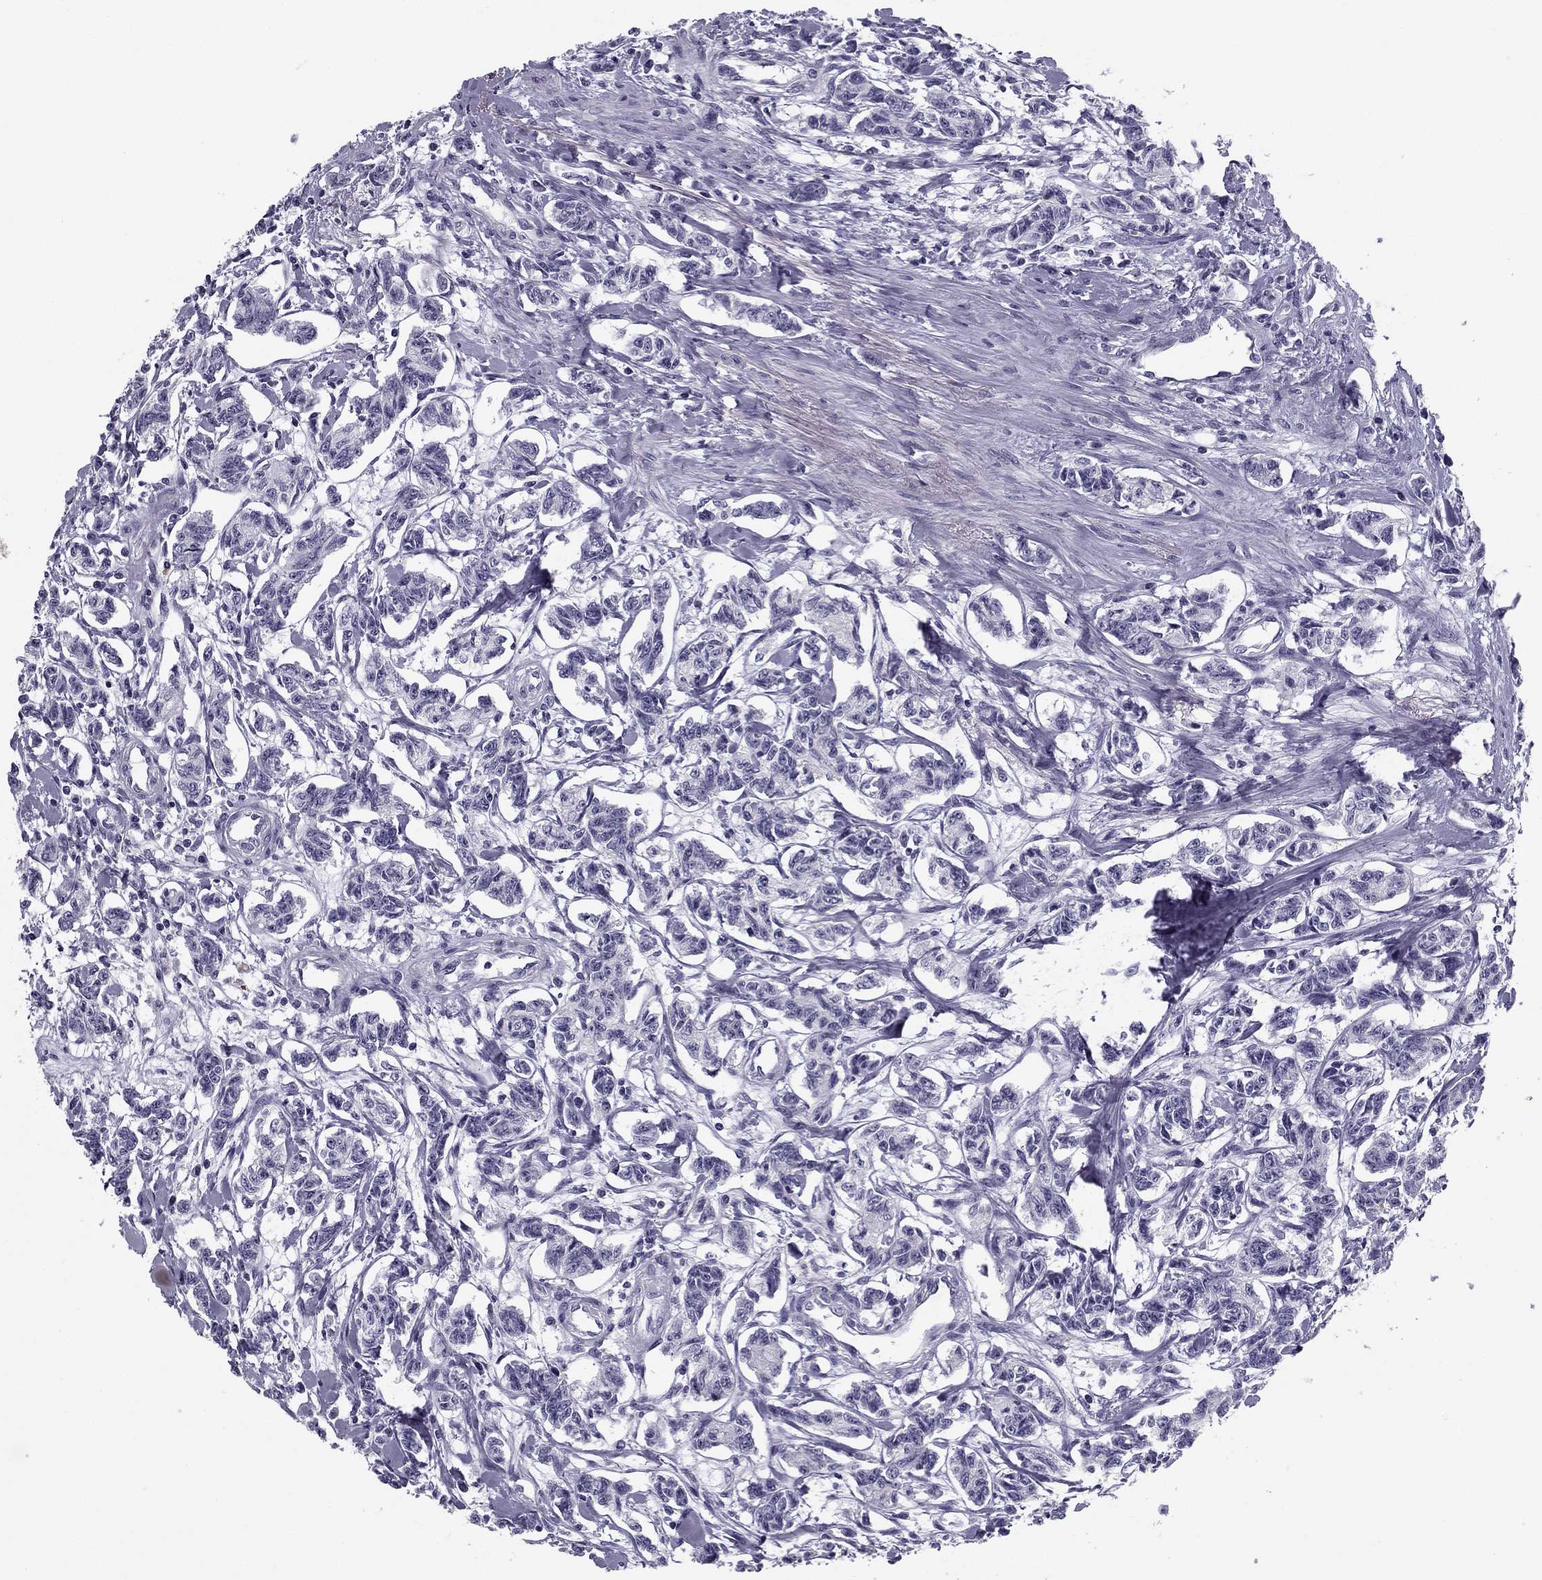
{"staining": {"intensity": "negative", "quantity": "none", "location": "none"}, "tissue": "carcinoid", "cell_type": "Tumor cells", "image_type": "cancer", "snomed": [{"axis": "morphology", "description": "Carcinoid, malignant, NOS"}, {"axis": "topography", "description": "Kidney"}], "caption": "The image shows no staining of tumor cells in malignant carcinoid.", "gene": "MC5R", "patient": {"sex": "female", "age": 41}}